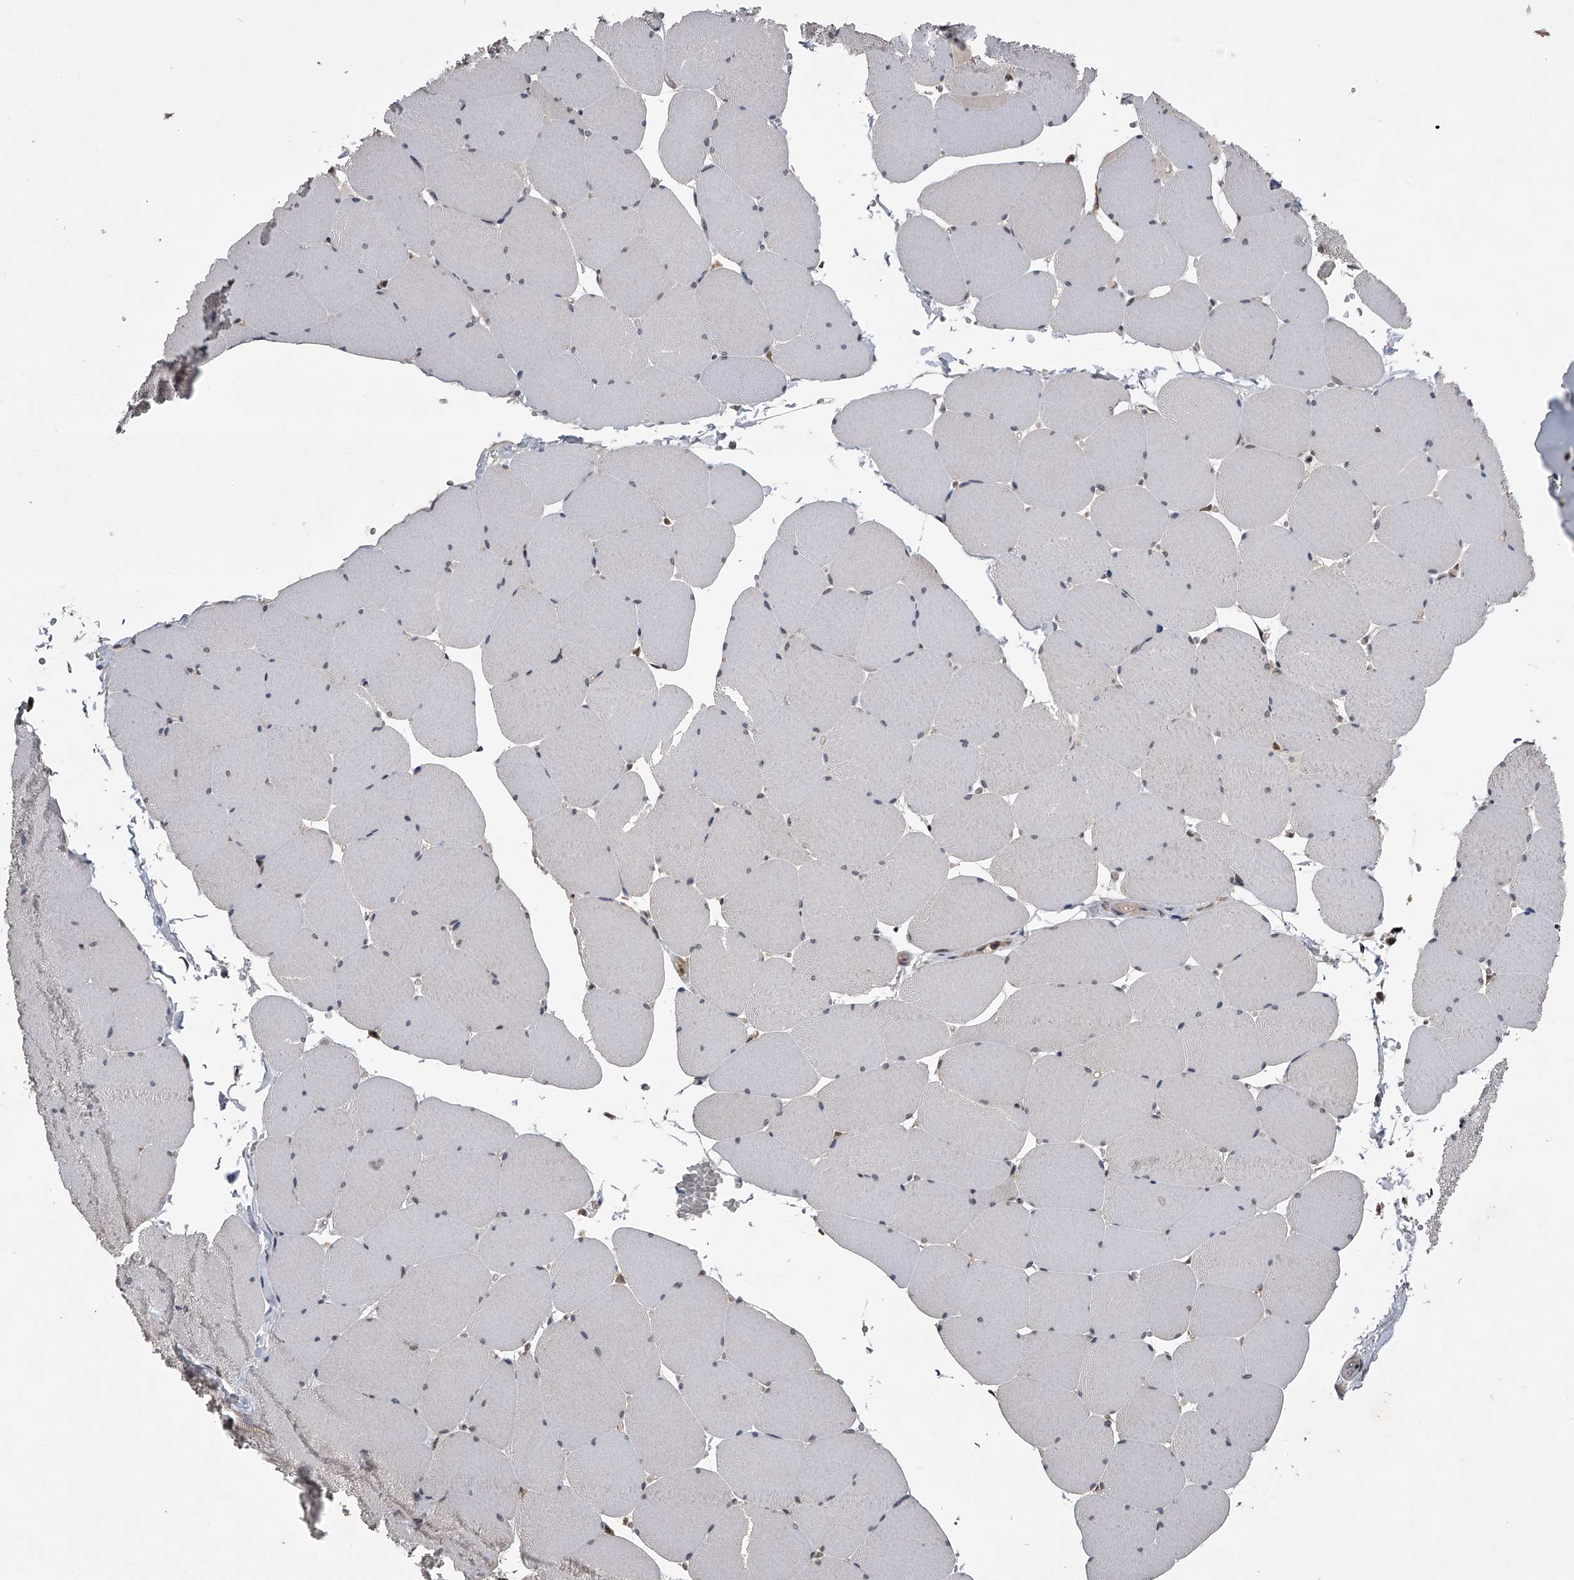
{"staining": {"intensity": "weak", "quantity": "<25%", "location": "cytoplasmic/membranous"}, "tissue": "skeletal muscle", "cell_type": "Myocytes", "image_type": "normal", "snomed": [{"axis": "morphology", "description": "Normal tissue, NOS"}, {"axis": "topography", "description": "Skeletal muscle"}, {"axis": "topography", "description": "Head-Neck"}], "caption": "A high-resolution photomicrograph shows immunohistochemistry staining of benign skeletal muscle, which displays no significant positivity in myocytes.", "gene": "TSNAX", "patient": {"sex": "male", "age": 66}}